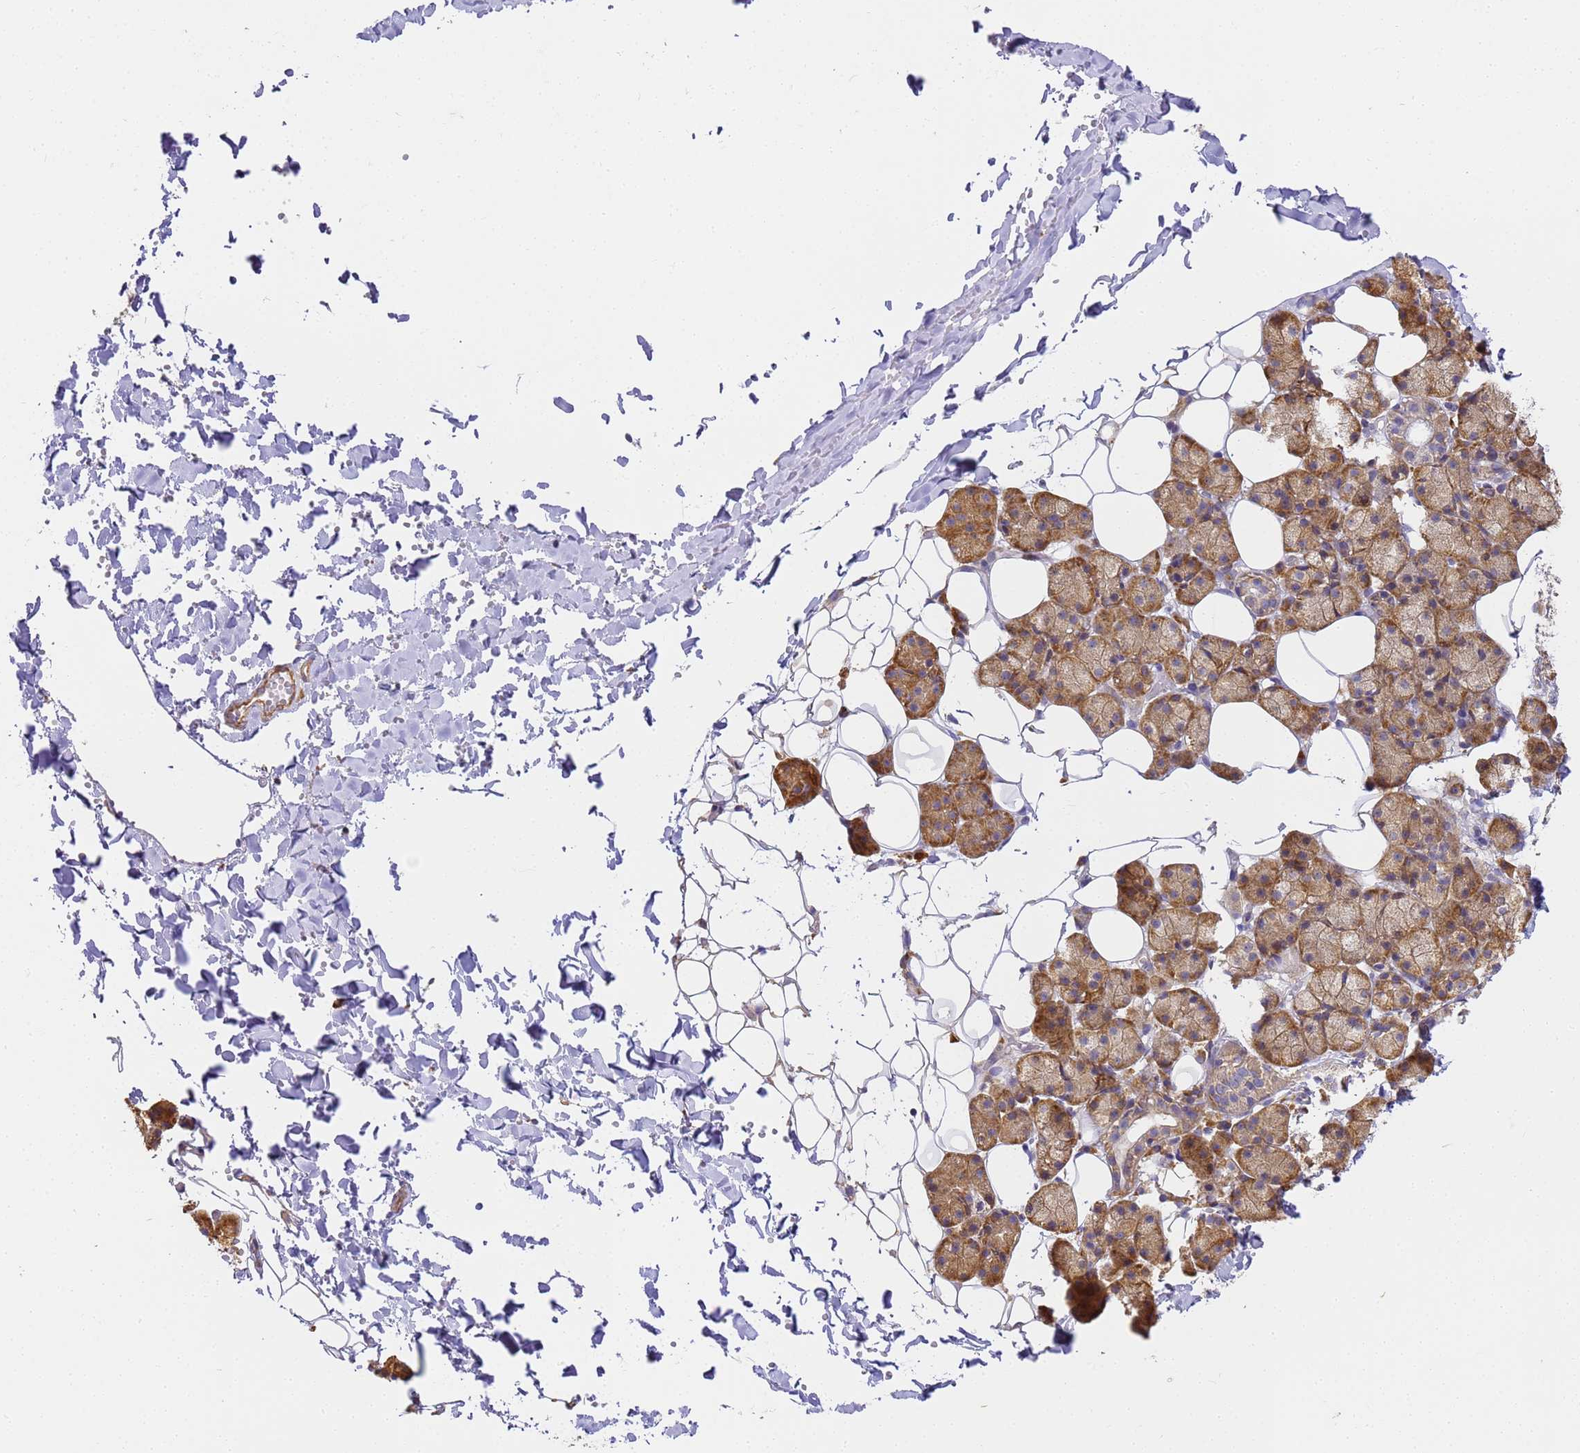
{"staining": {"intensity": "moderate", "quantity": "25%-75%", "location": "cytoplasmic/membranous"}, "tissue": "salivary gland", "cell_type": "Glandular cells", "image_type": "normal", "snomed": [{"axis": "morphology", "description": "Normal tissue, NOS"}, {"axis": "topography", "description": "Salivary gland"}], "caption": "Brown immunohistochemical staining in benign salivary gland displays moderate cytoplasmic/membranous expression in about 25%-75% of glandular cells. (DAB (3,3'-diaminobenzidine) IHC, brown staining for protein, blue staining for nuclei).", "gene": "RPL13A", "patient": {"sex": "female", "age": 33}}